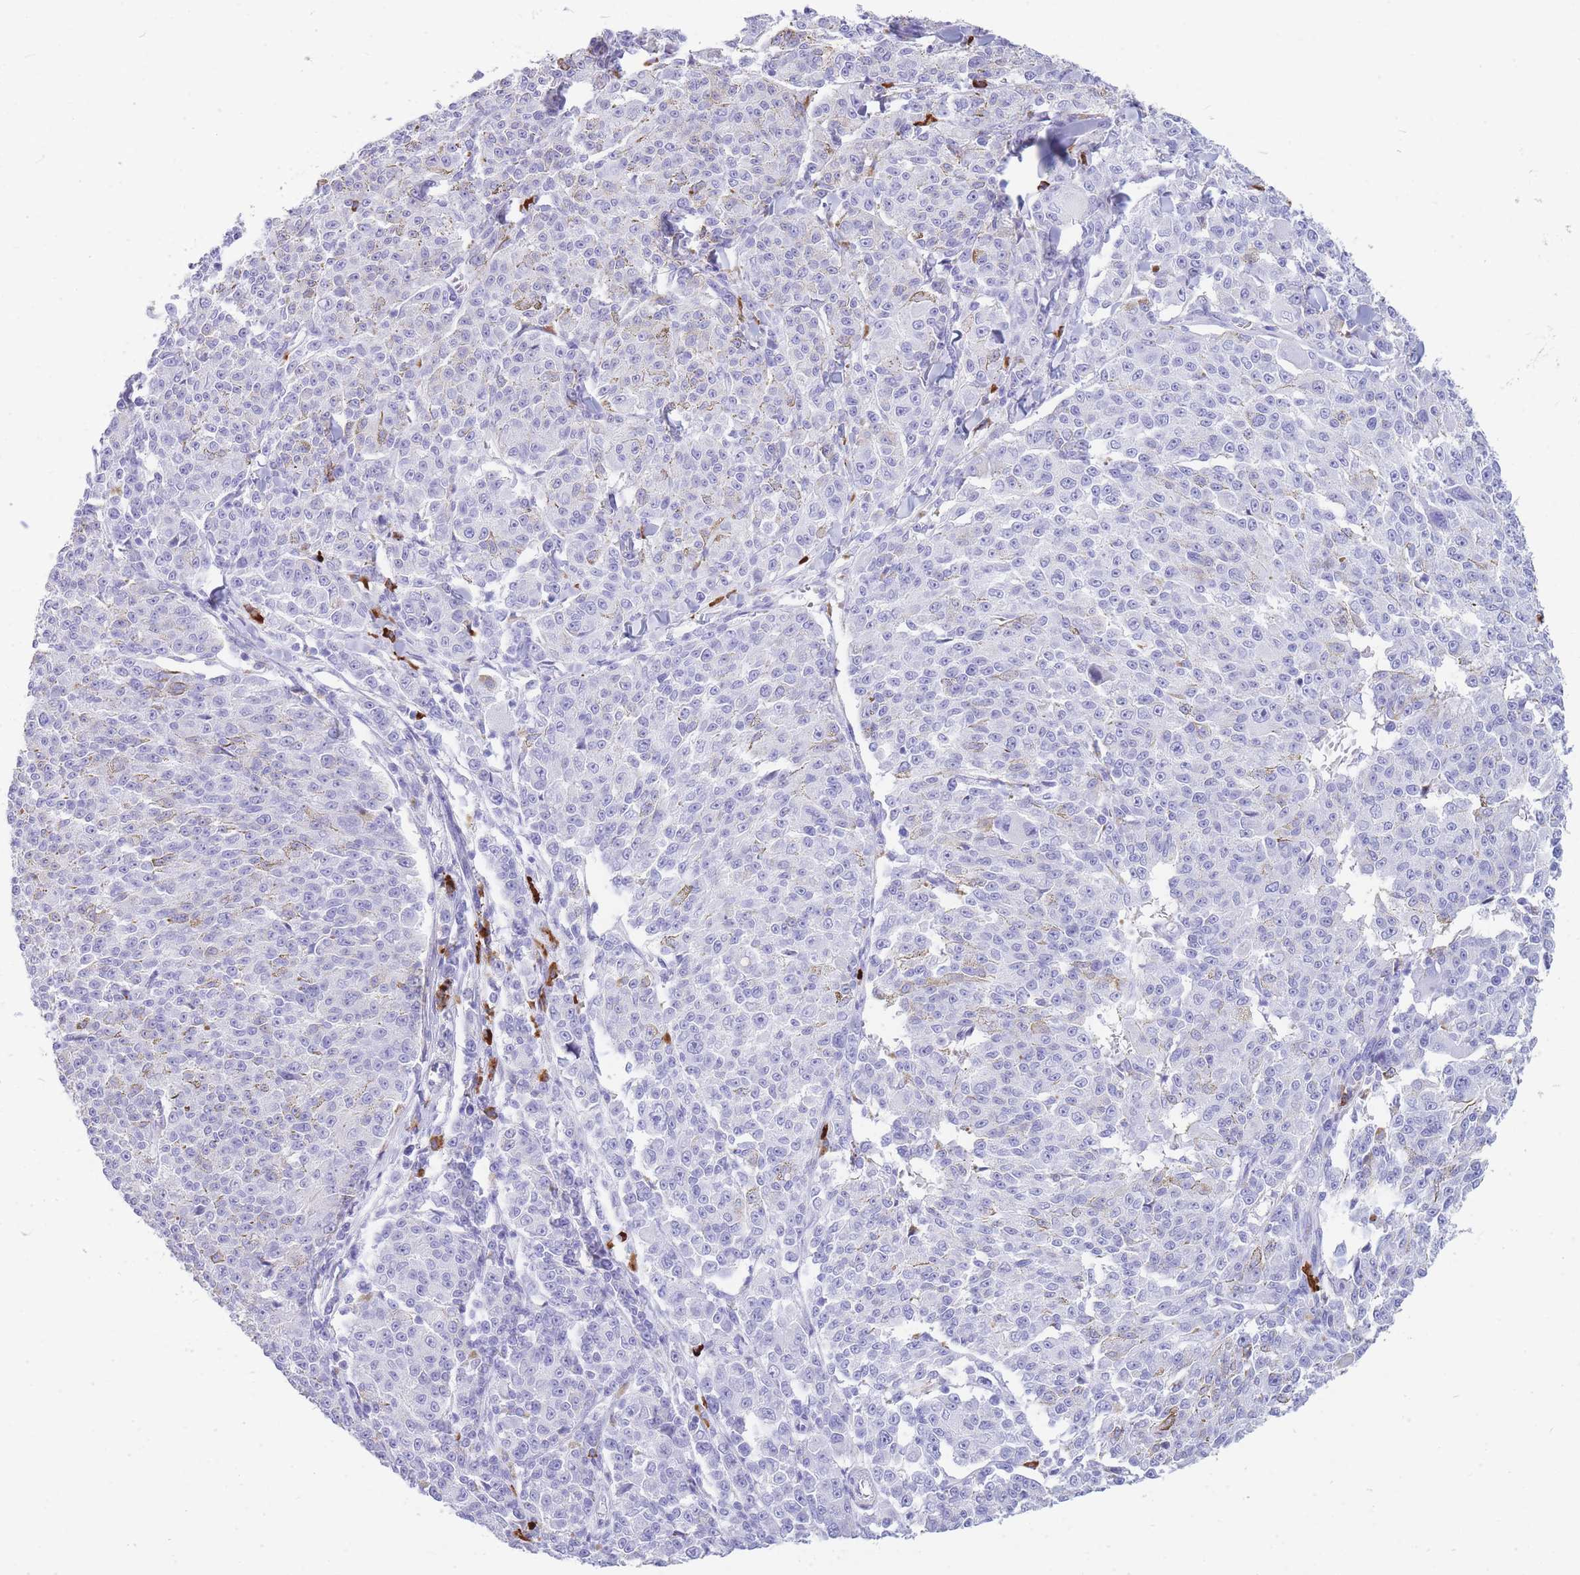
{"staining": {"intensity": "negative", "quantity": "none", "location": "none"}, "tissue": "melanoma", "cell_type": "Tumor cells", "image_type": "cancer", "snomed": [{"axis": "morphology", "description": "Malignant melanoma, NOS"}, {"axis": "topography", "description": "Skin"}], "caption": "High power microscopy image of an immunohistochemistry (IHC) photomicrograph of malignant melanoma, revealing no significant staining in tumor cells. (DAB immunohistochemistry visualized using brightfield microscopy, high magnification).", "gene": "ZFP62", "patient": {"sex": "female", "age": 52}}